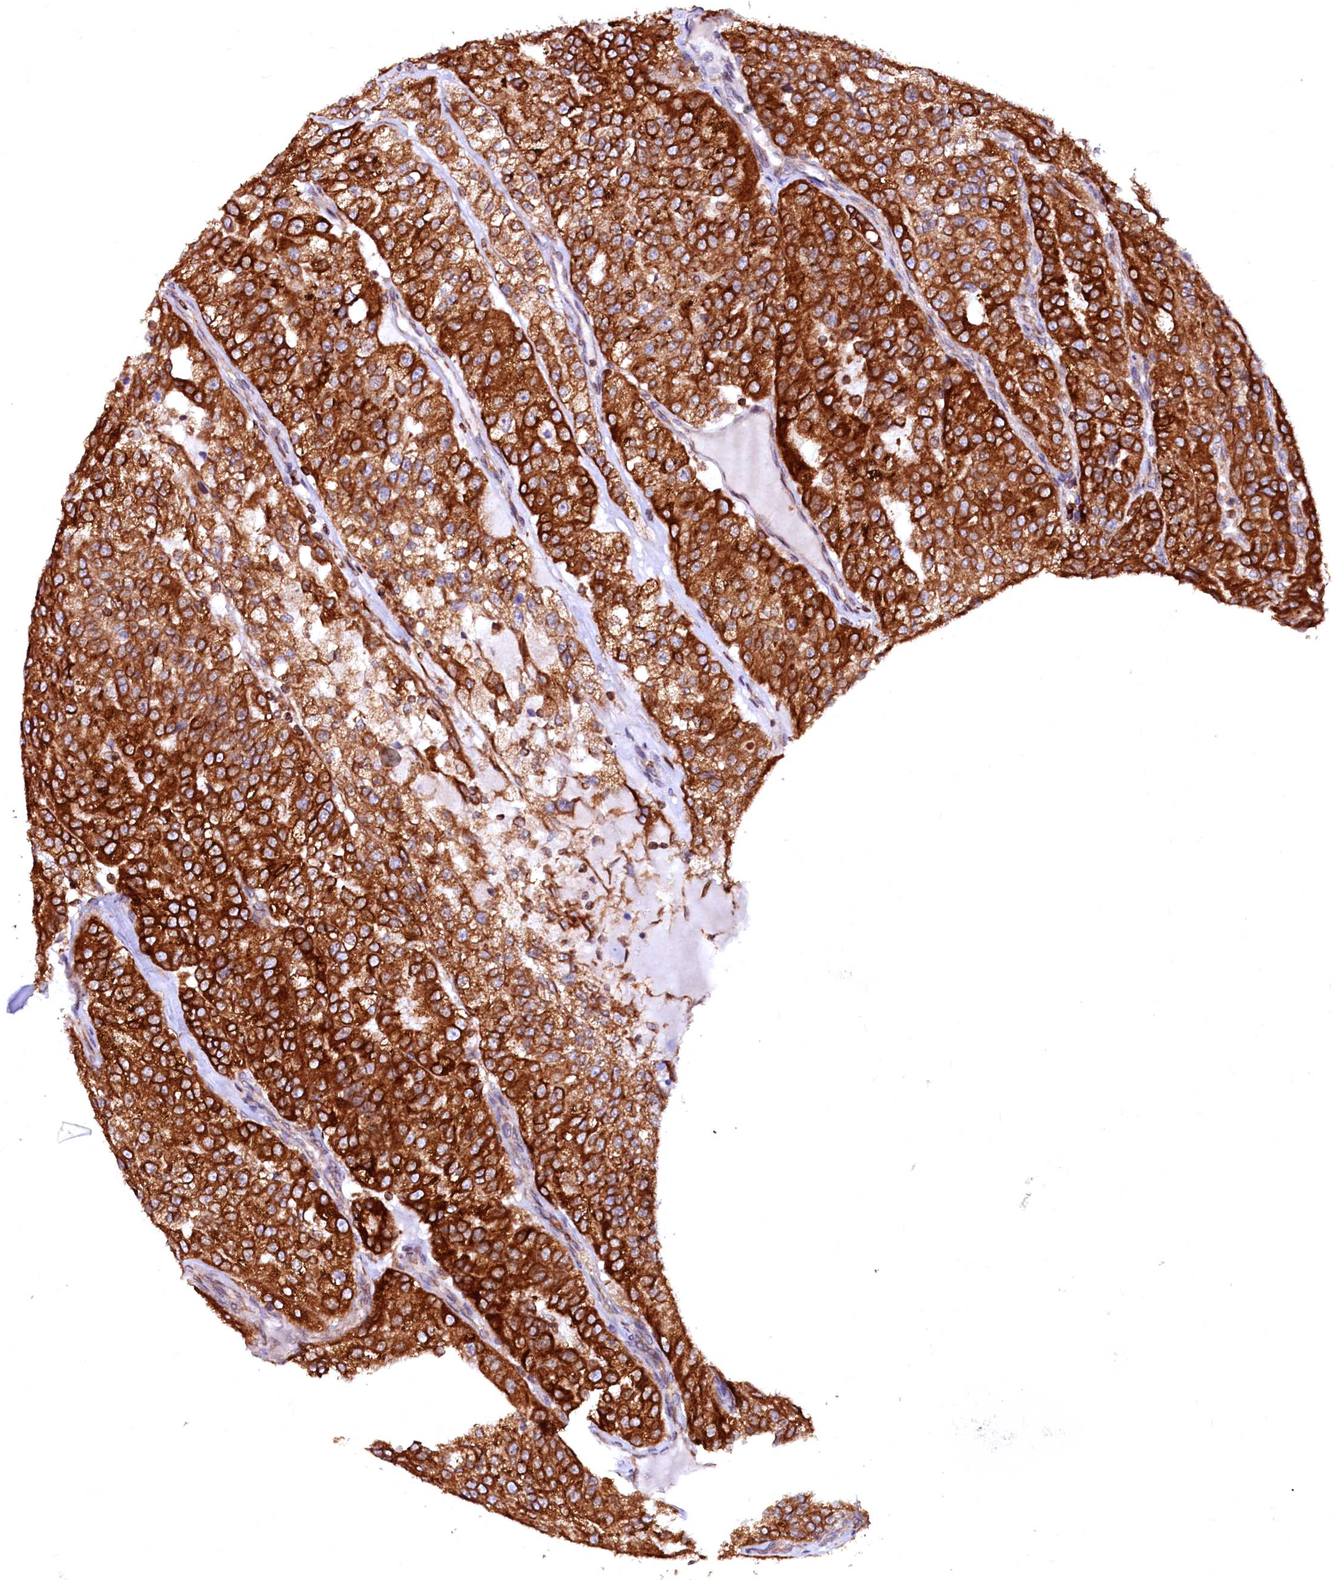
{"staining": {"intensity": "strong", "quantity": ">75%", "location": "cytoplasmic/membranous"}, "tissue": "renal cancer", "cell_type": "Tumor cells", "image_type": "cancer", "snomed": [{"axis": "morphology", "description": "Adenocarcinoma, NOS"}, {"axis": "topography", "description": "Kidney"}], "caption": "Immunohistochemistry (DAB) staining of human renal cancer (adenocarcinoma) demonstrates strong cytoplasmic/membranous protein positivity in approximately >75% of tumor cells.", "gene": "DERL1", "patient": {"sex": "female", "age": 63}}